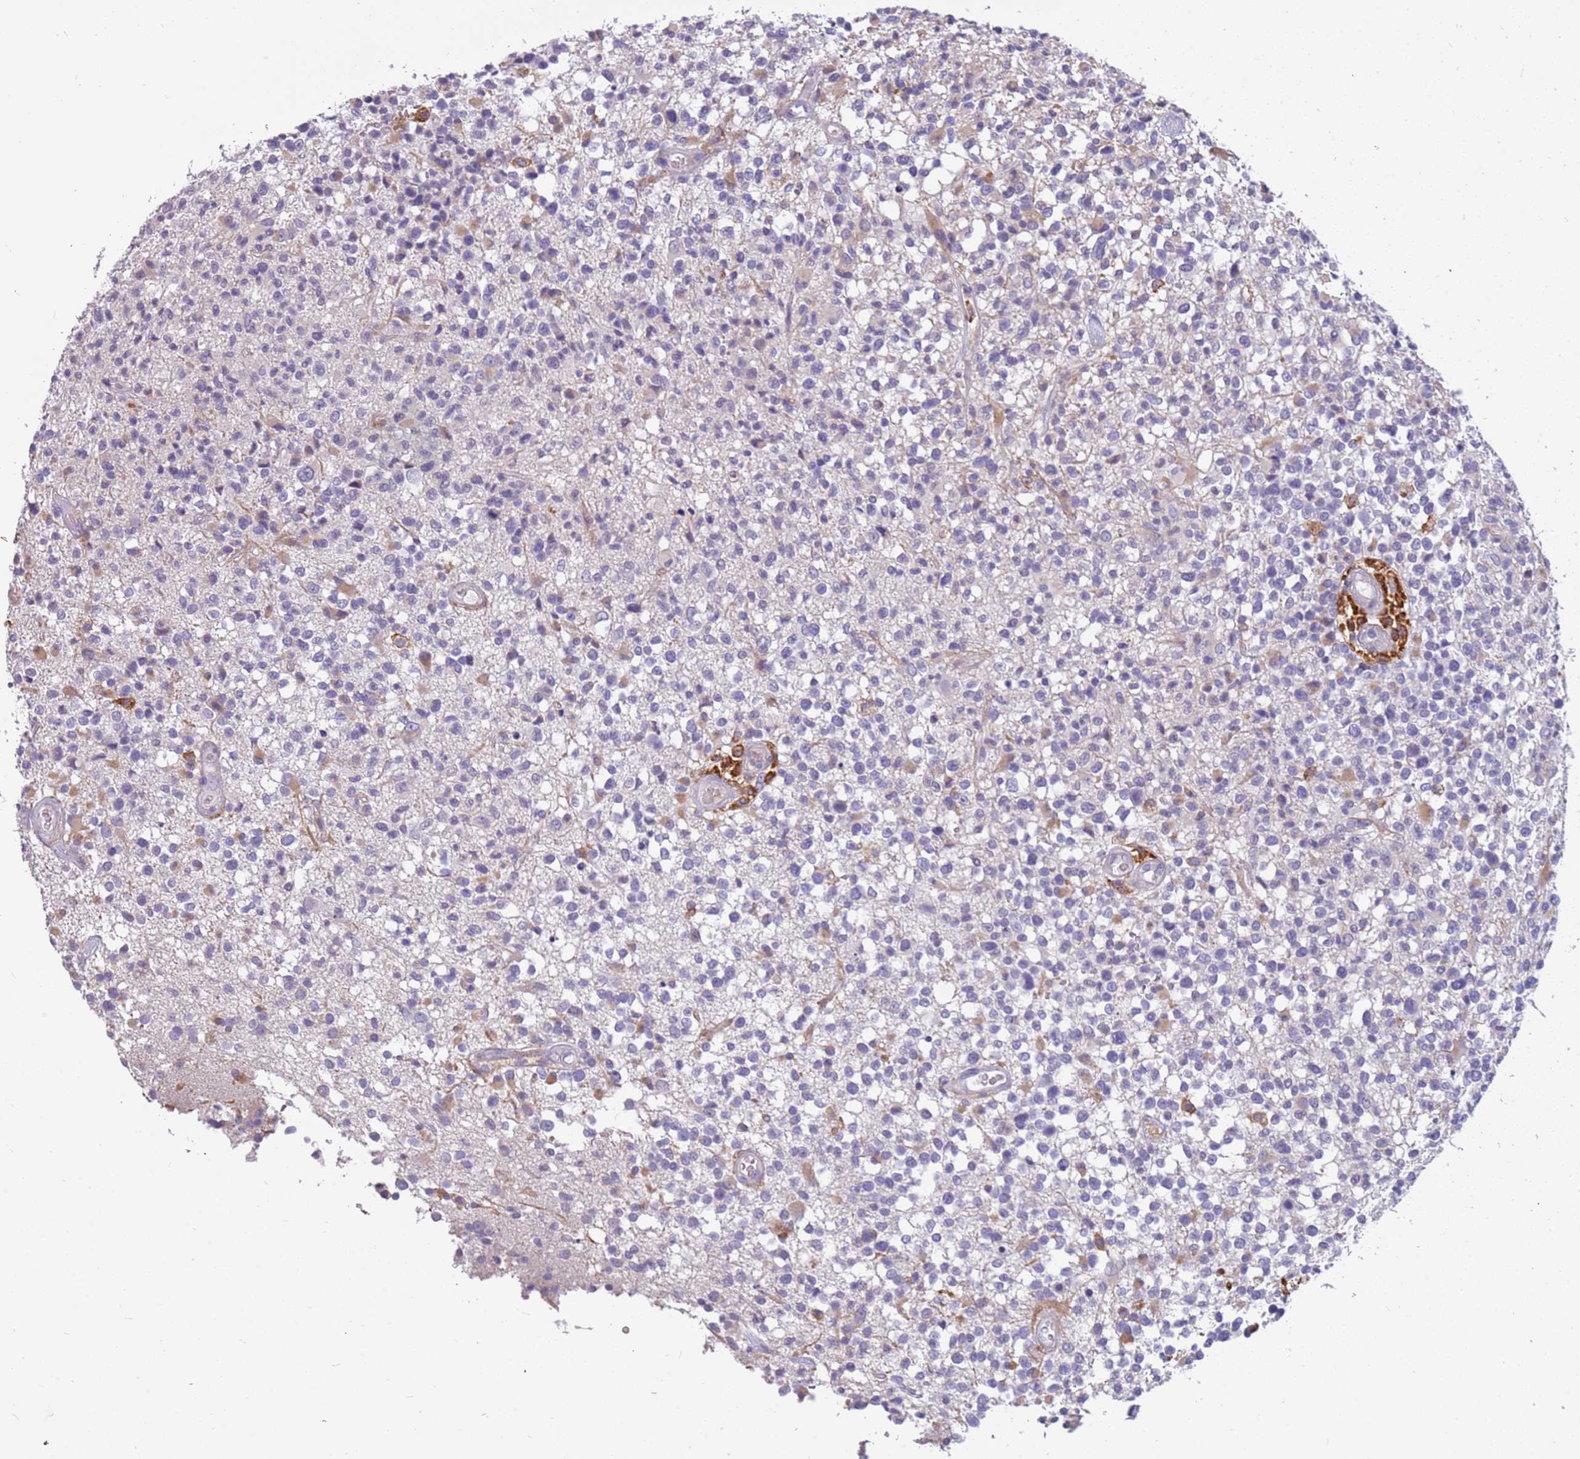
{"staining": {"intensity": "negative", "quantity": "none", "location": "none"}, "tissue": "glioma", "cell_type": "Tumor cells", "image_type": "cancer", "snomed": [{"axis": "morphology", "description": "Glioma, malignant, High grade"}, {"axis": "morphology", "description": "Glioblastoma, NOS"}, {"axis": "topography", "description": "Brain"}], "caption": "Micrograph shows no significant protein staining in tumor cells of glioblastoma.", "gene": "RHCG", "patient": {"sex": "male", "age": 60}}